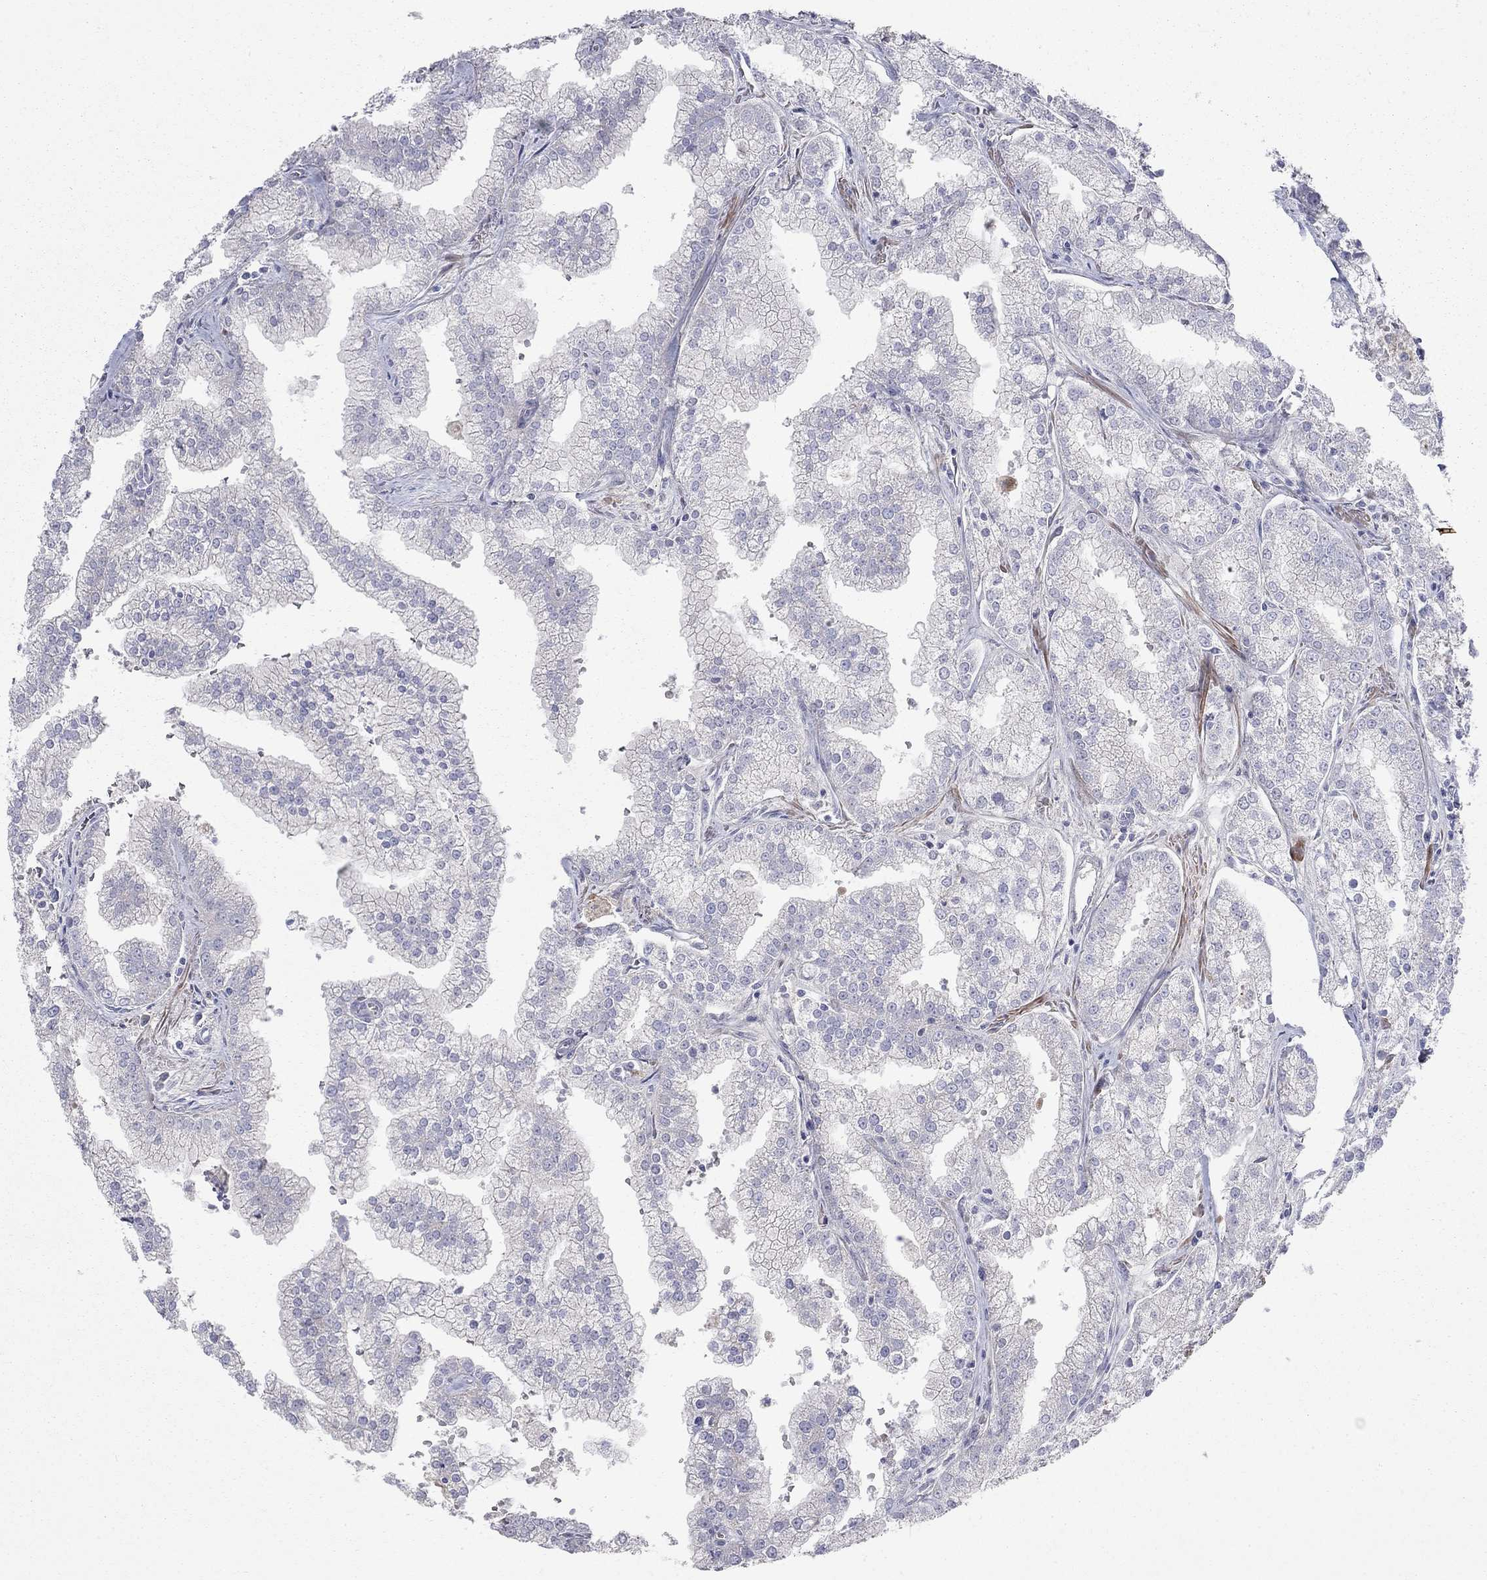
{"staining": {"intensity": "negative", "quantity": "none", "location": "none"}, "tissue": "prostate cancer", "cell_type": "Tumor cells", "image_type": "cancer", "snomed": [{"axis": "morphology", "description": "Adenocarcinoma, NOS"}, {"axis": "topography", "description": "Prostate"}], "caption": "This image is of adenocarcinoma (prostate) stained with immunohistochemistry to label a protein in brown with the nuclei are counter-stained blue. There is no expression in tumor cells.", "gene": "KANSL1L", "patient": {"sex": "male", "age": 70}}